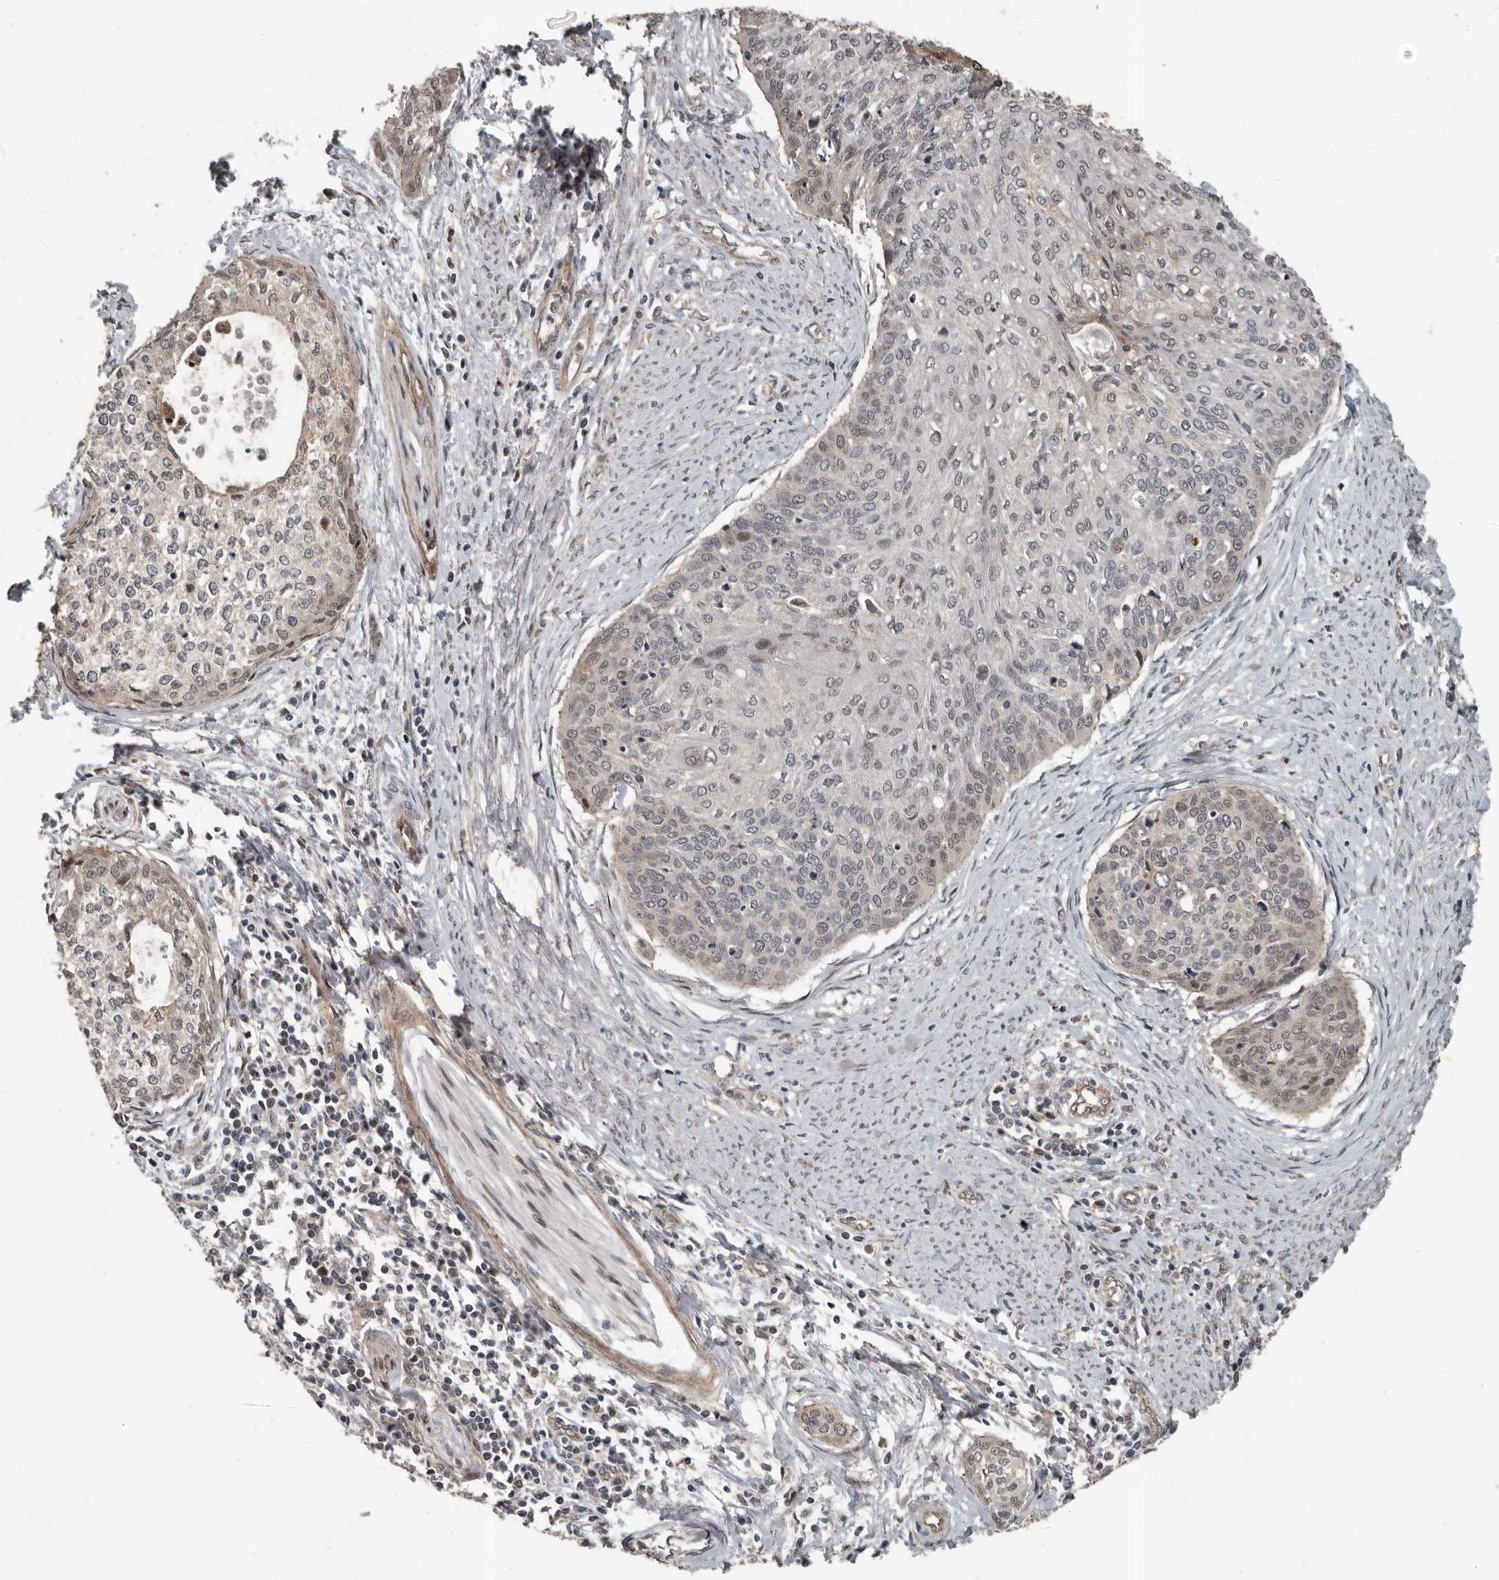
{"staining": {"intensity": "weak", "quantity": "<25%", "location": "cytoplasmic/membranous,nuclear"}, "tissue": "cervical cancer", "cell_type": "Tumor cells", "image_type": "cancer", "snomed": [{"axis": "morphology", "description": "Squamous cell carcinoma, NOS"}, {"axis": "topography", "description": "Cervix"}], "caption": "DAB immunohistochemical staining of squamous cell carcinoma (cervical) reveals no significant positivity in tumor cells.", "gene": "YOD1", "patient": {"sex": "female", "age": 37}}